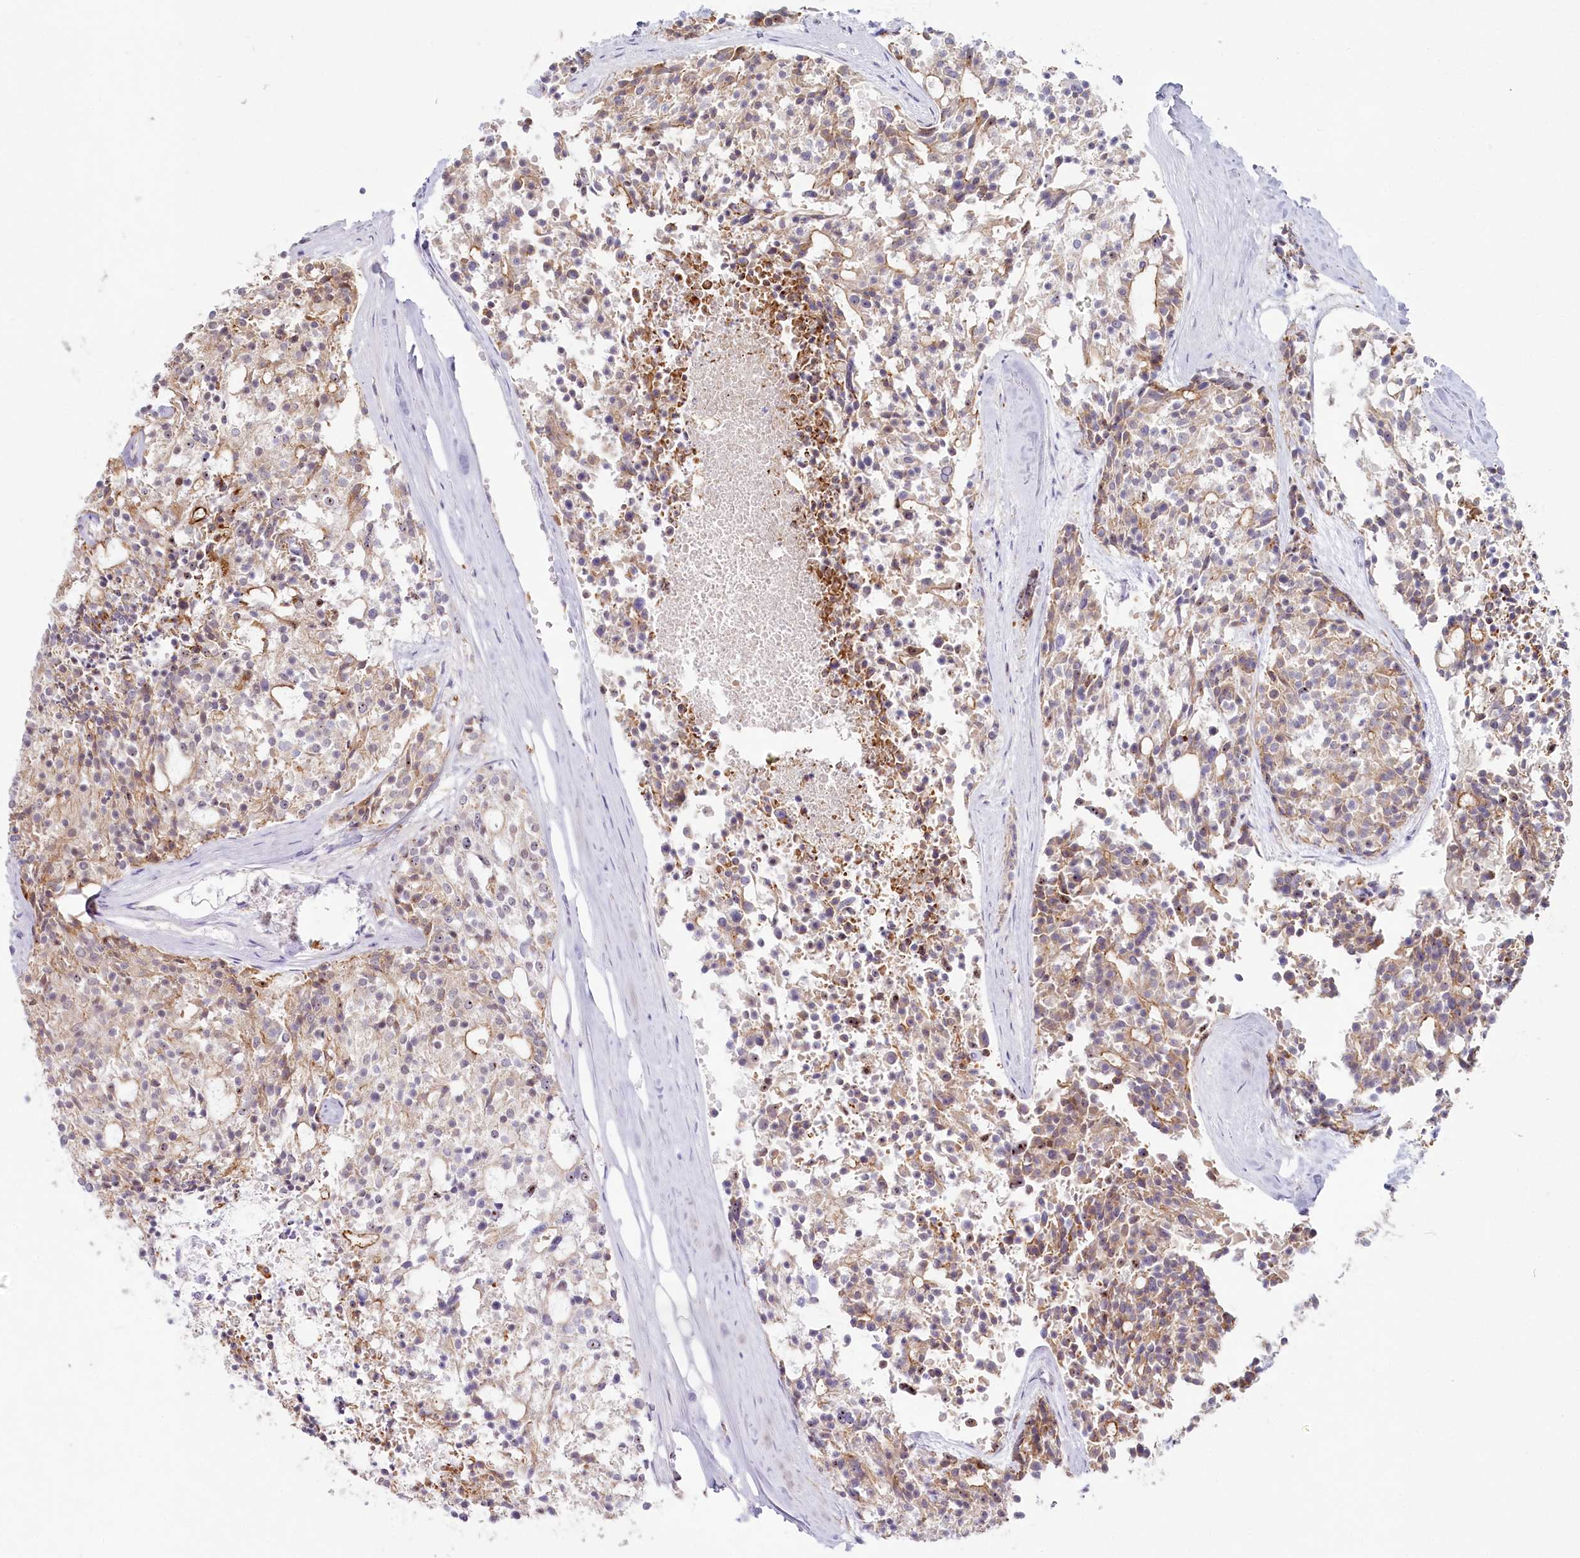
{"staining": {"intensity": "weak", "quantity": "25%-75%", "location": "cytoplasmic/membranous"}, "tissue": "carcinoid", "cell_type": "Tumor cells", "image_type": "cancer", "snomed": [{"axis": "morphology", "description": "Carcinoid, malignant, NOS"}, {"axis": "topography", "description": "Pancreas"}], "caption": "Brown immunohistochemical staining in human carcinoid (malignant) displays weak cytoplasmic/membranous positivity in approximately 25%-75% of tumor cells.", "gene": "ABHD8", "patient": {"sex": "female", "age": 54}}